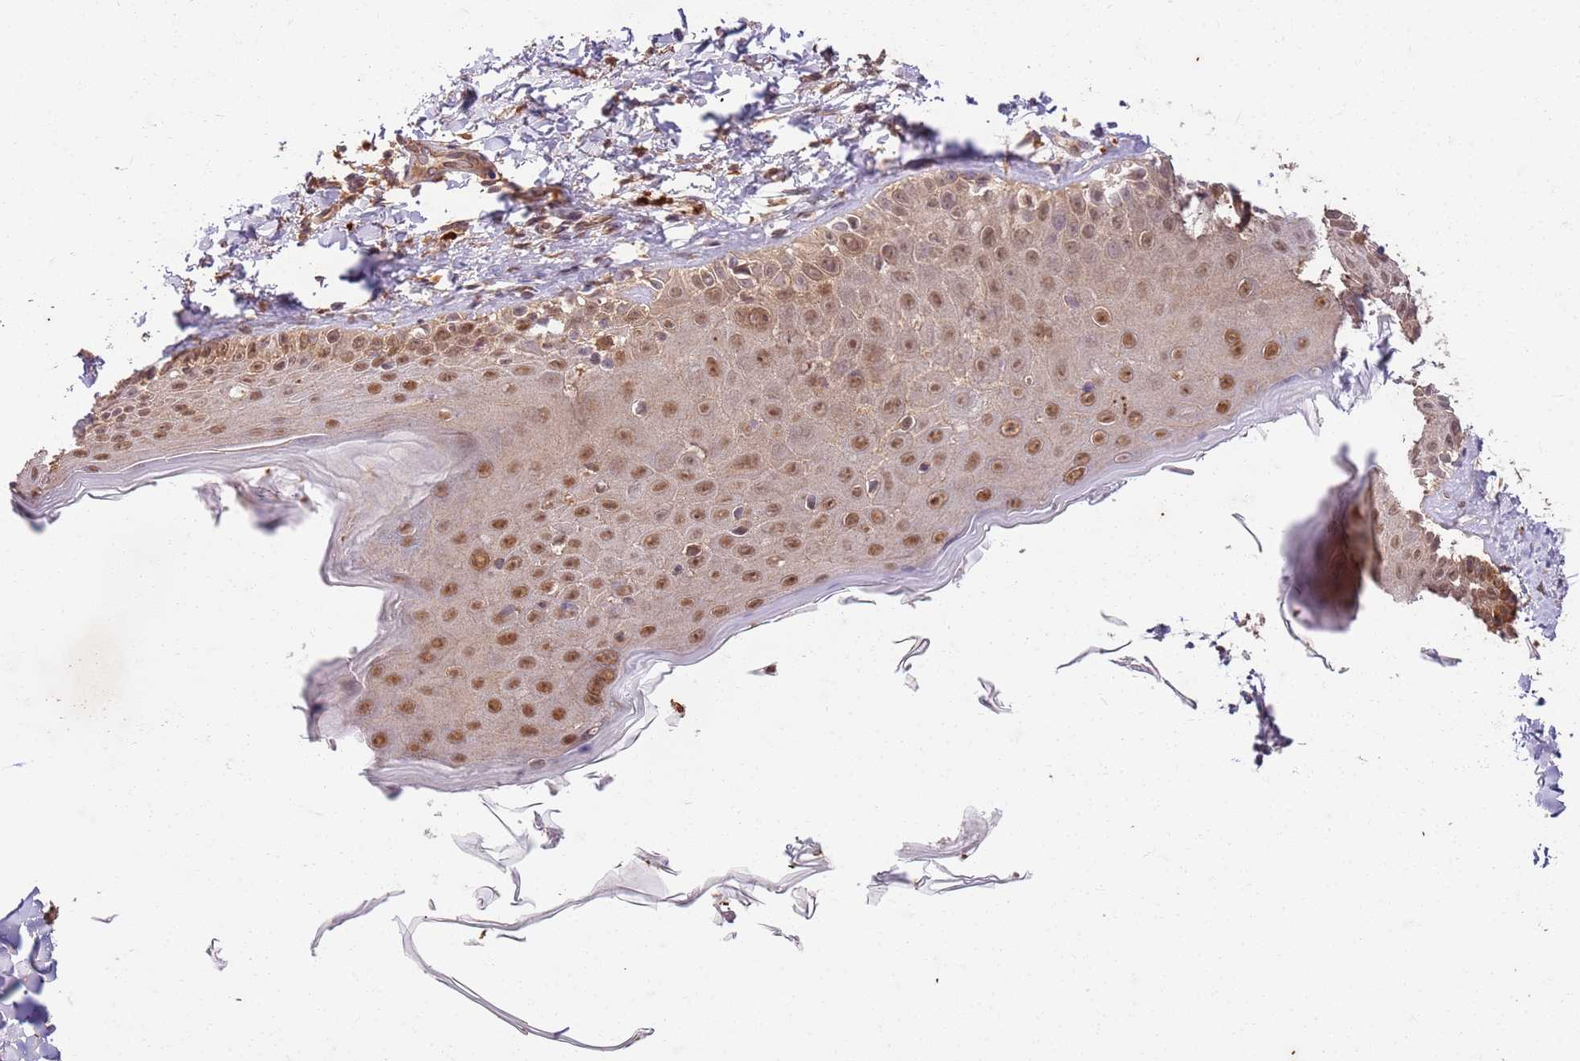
{"staining": {"intensity": "moderate", "quantity": "25%-75%", "location": "cytoplasmic/membranous"}, "tissue": "skin", "cell_type": "Fibroblasts", "image_type": "normal", "snomed": [{"axis": "morphology", "description": "Normal tissue, NOS"}, {"axis": "topography", "description": "Skin"}], "caption": "Fibroblasts show medium levels of moderate cytoplasmic/membranous positivity in about 25%-75% of cells in unremarkable skin.", "gene": "UBE3A", "patient": {"sex": "male", "age": 52}}